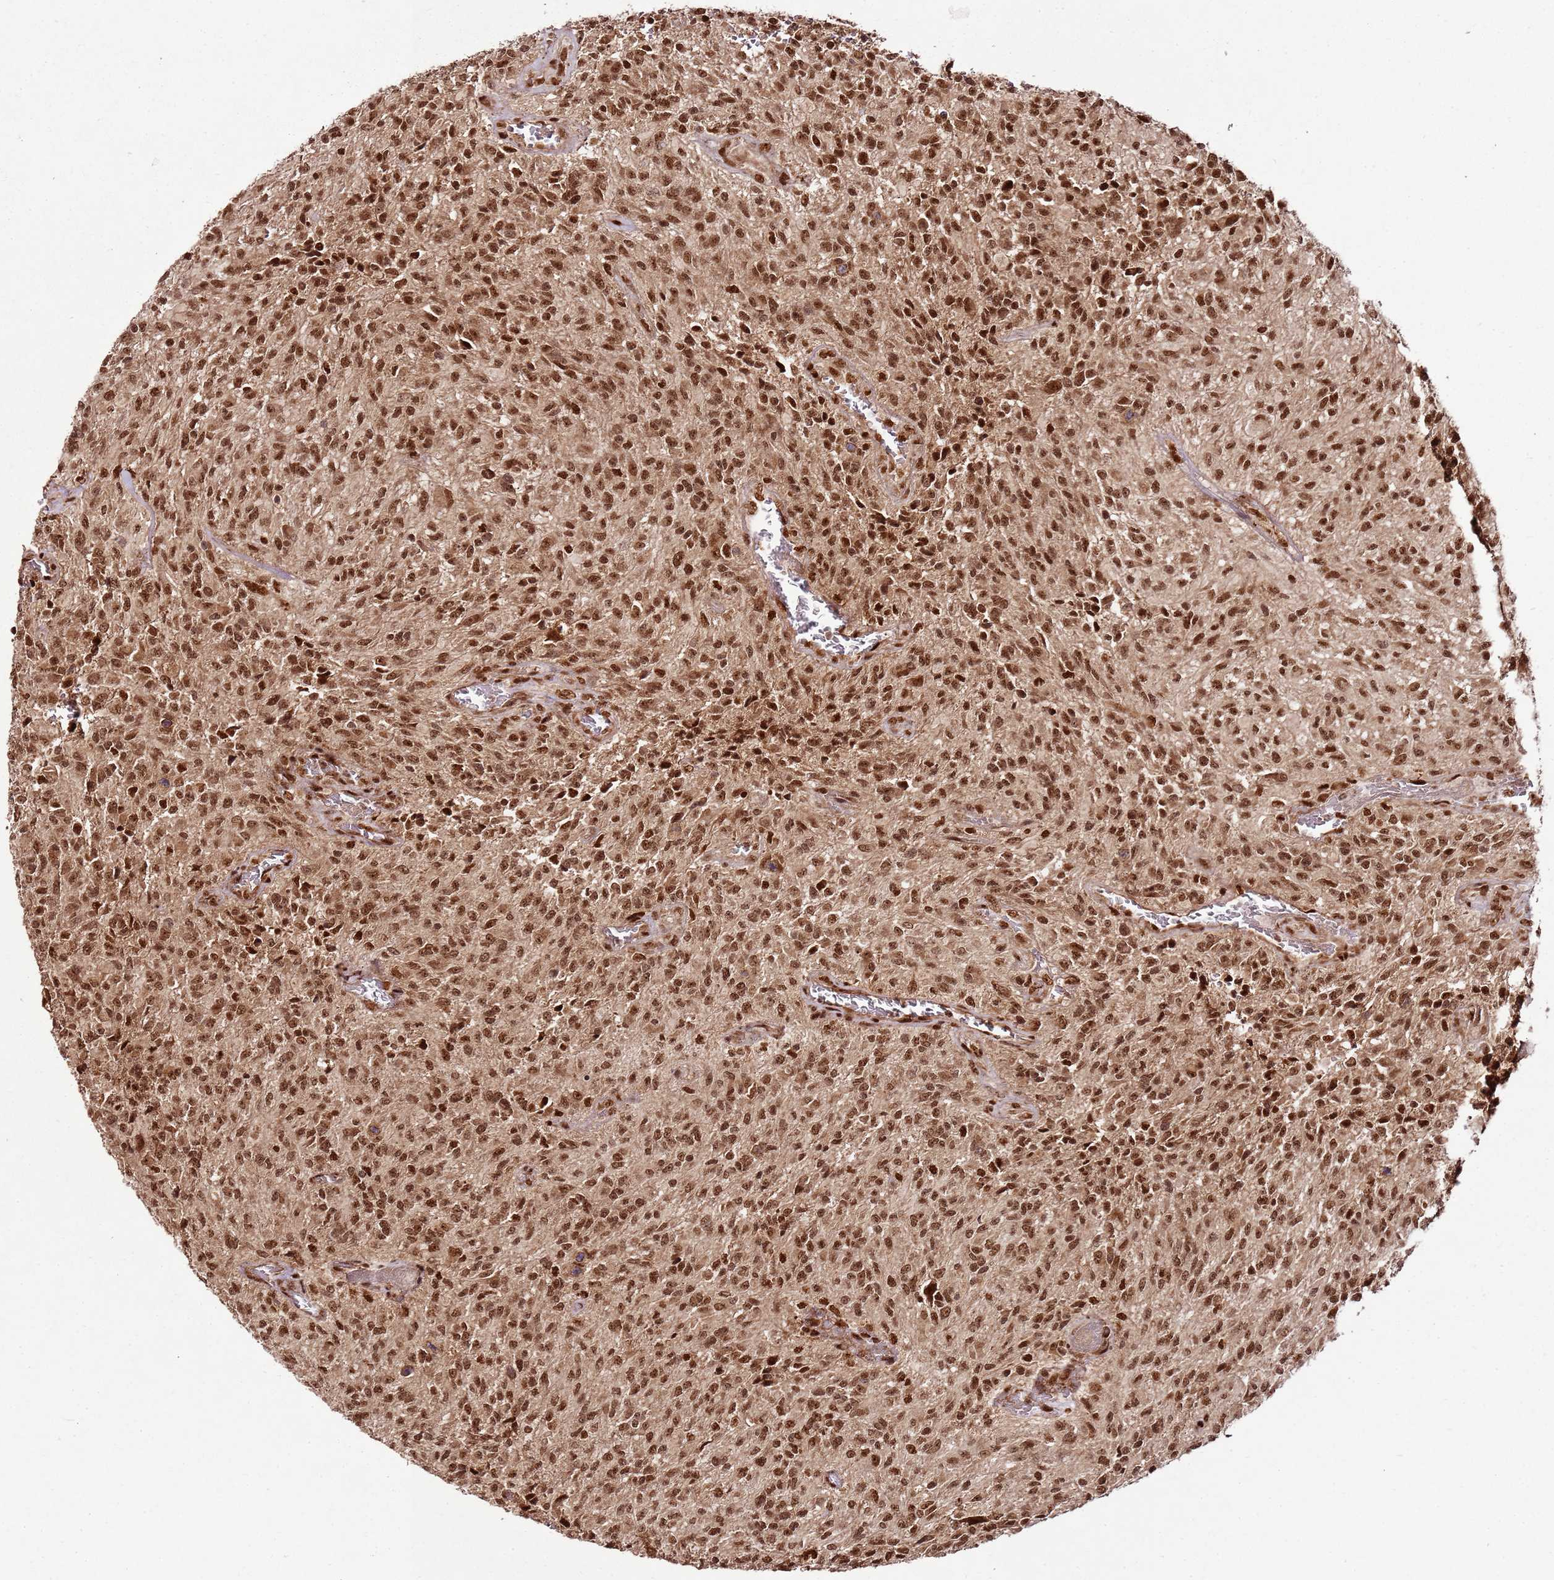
{"staining": {"intensity": "strong", "quantity": ">75%", "location": "nuclear"}, "tissue": "glioma", "cell_type": "Tumor cells", "image_type": "cancer", "snomed": [{"axis": "morphology", "description": "Normal tissue, NOS"}, {"axis": "morphology", "description": "Glioma, malignant, High grade"}, {"axis": "topography", "description": "Cerebral cortex"}], "caption": "This histopathology image shows glioma stained with immunohistochemistry to label a protein in brown. The nuclear of tumor cells show strong positivity for the protein. Nuclei are counter-stained blue.", "gene": "XRN2", "patient": {"sex": "male", "age": 56}}